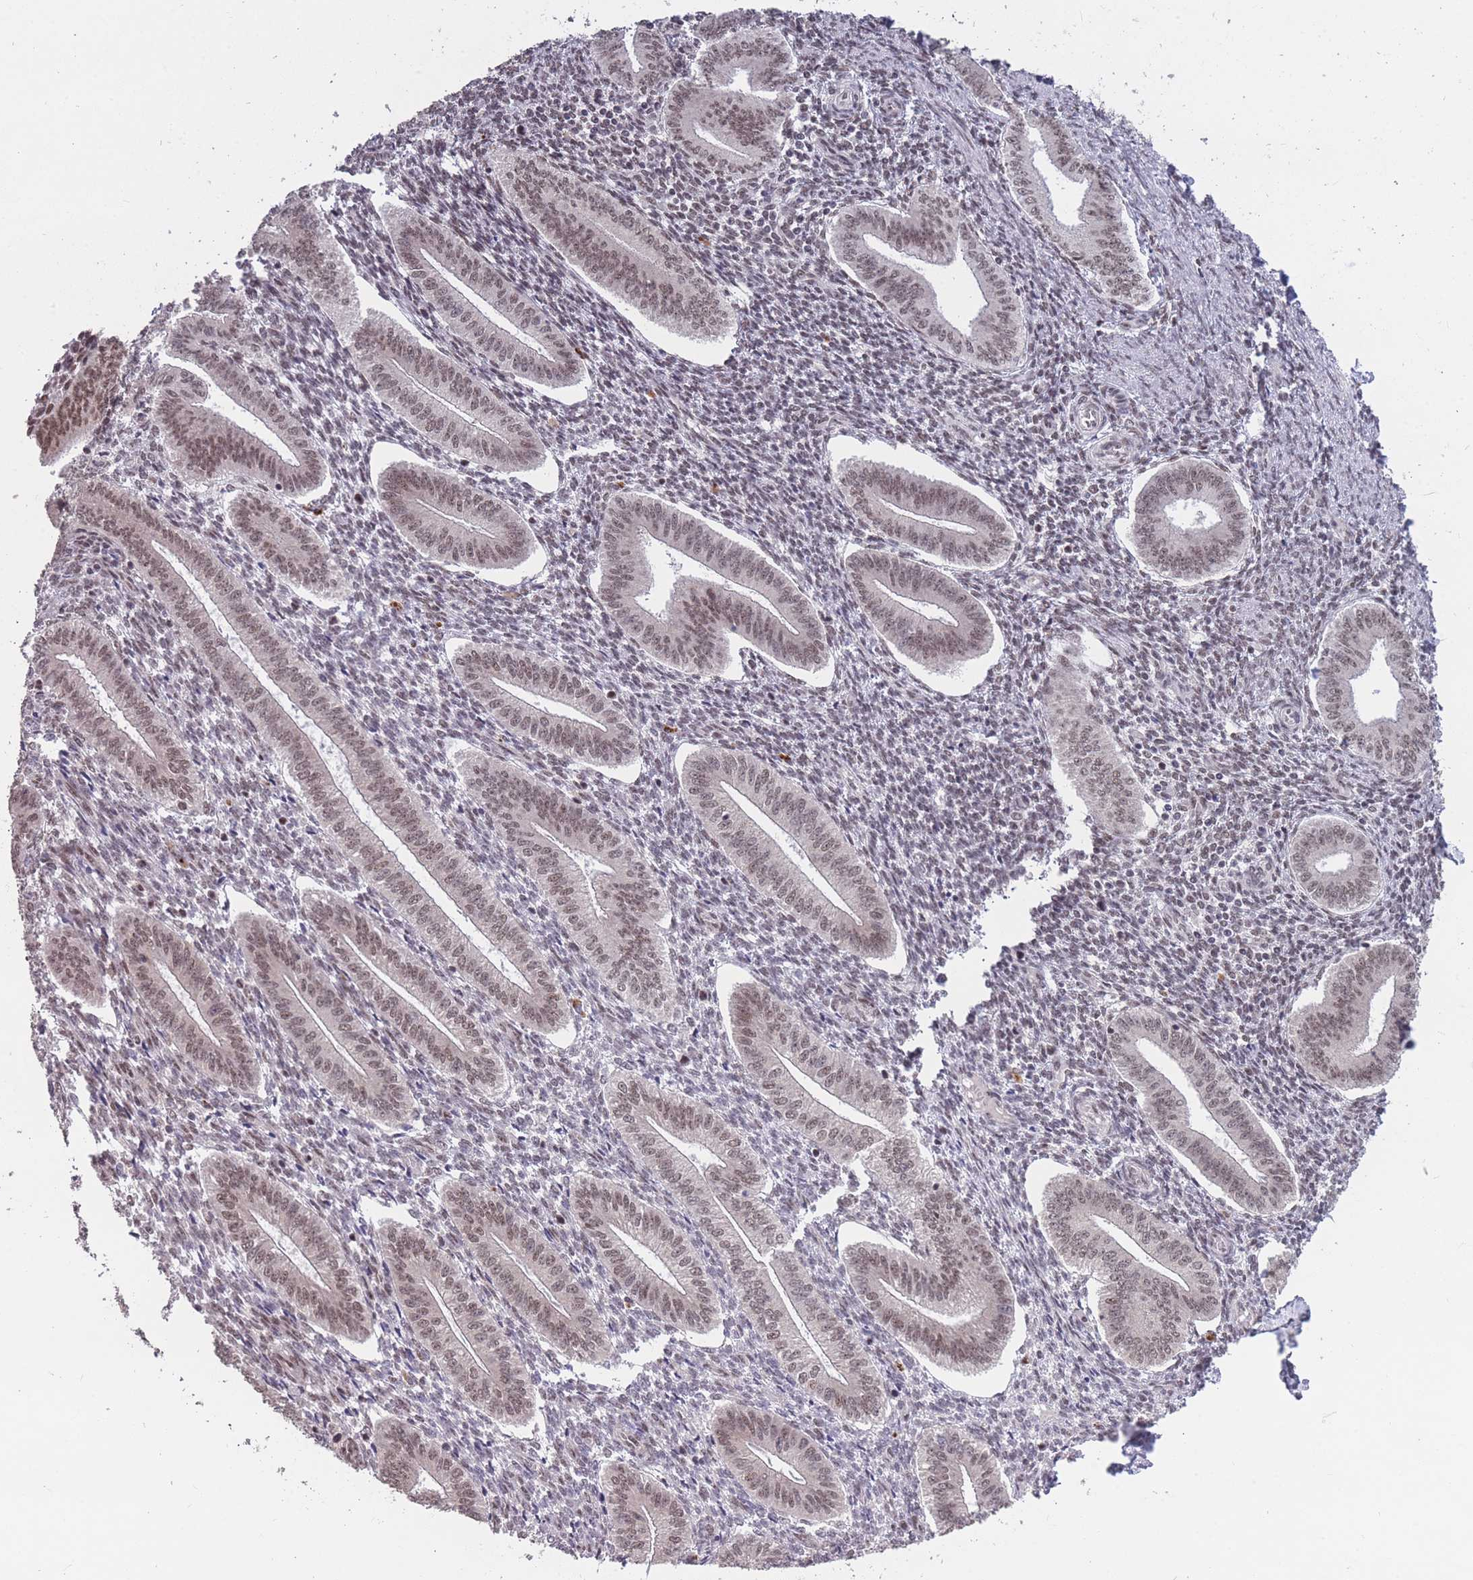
{"staining": {"intensity": "weak", "quantity": "25%-75%", "location": "nuclear"}, "tissue": "endometrium", "cell_type": "Cells in endometrial stroma", "image_type": "normal", "snomed": [{"axis": "morphology", "description": "Normal tissue, NOS"}, {"axis": "topography", "description": "Endometrium"}], "caption": "This photomicrograph exhibits immunohistochemistry staining of normal human endometrium, with low weak nuclear positivity in about 25%-75% of cells in endometrial stroma.", "gene": "HNRNPUL1", "patient": {"sex": "female", "age": 34}}